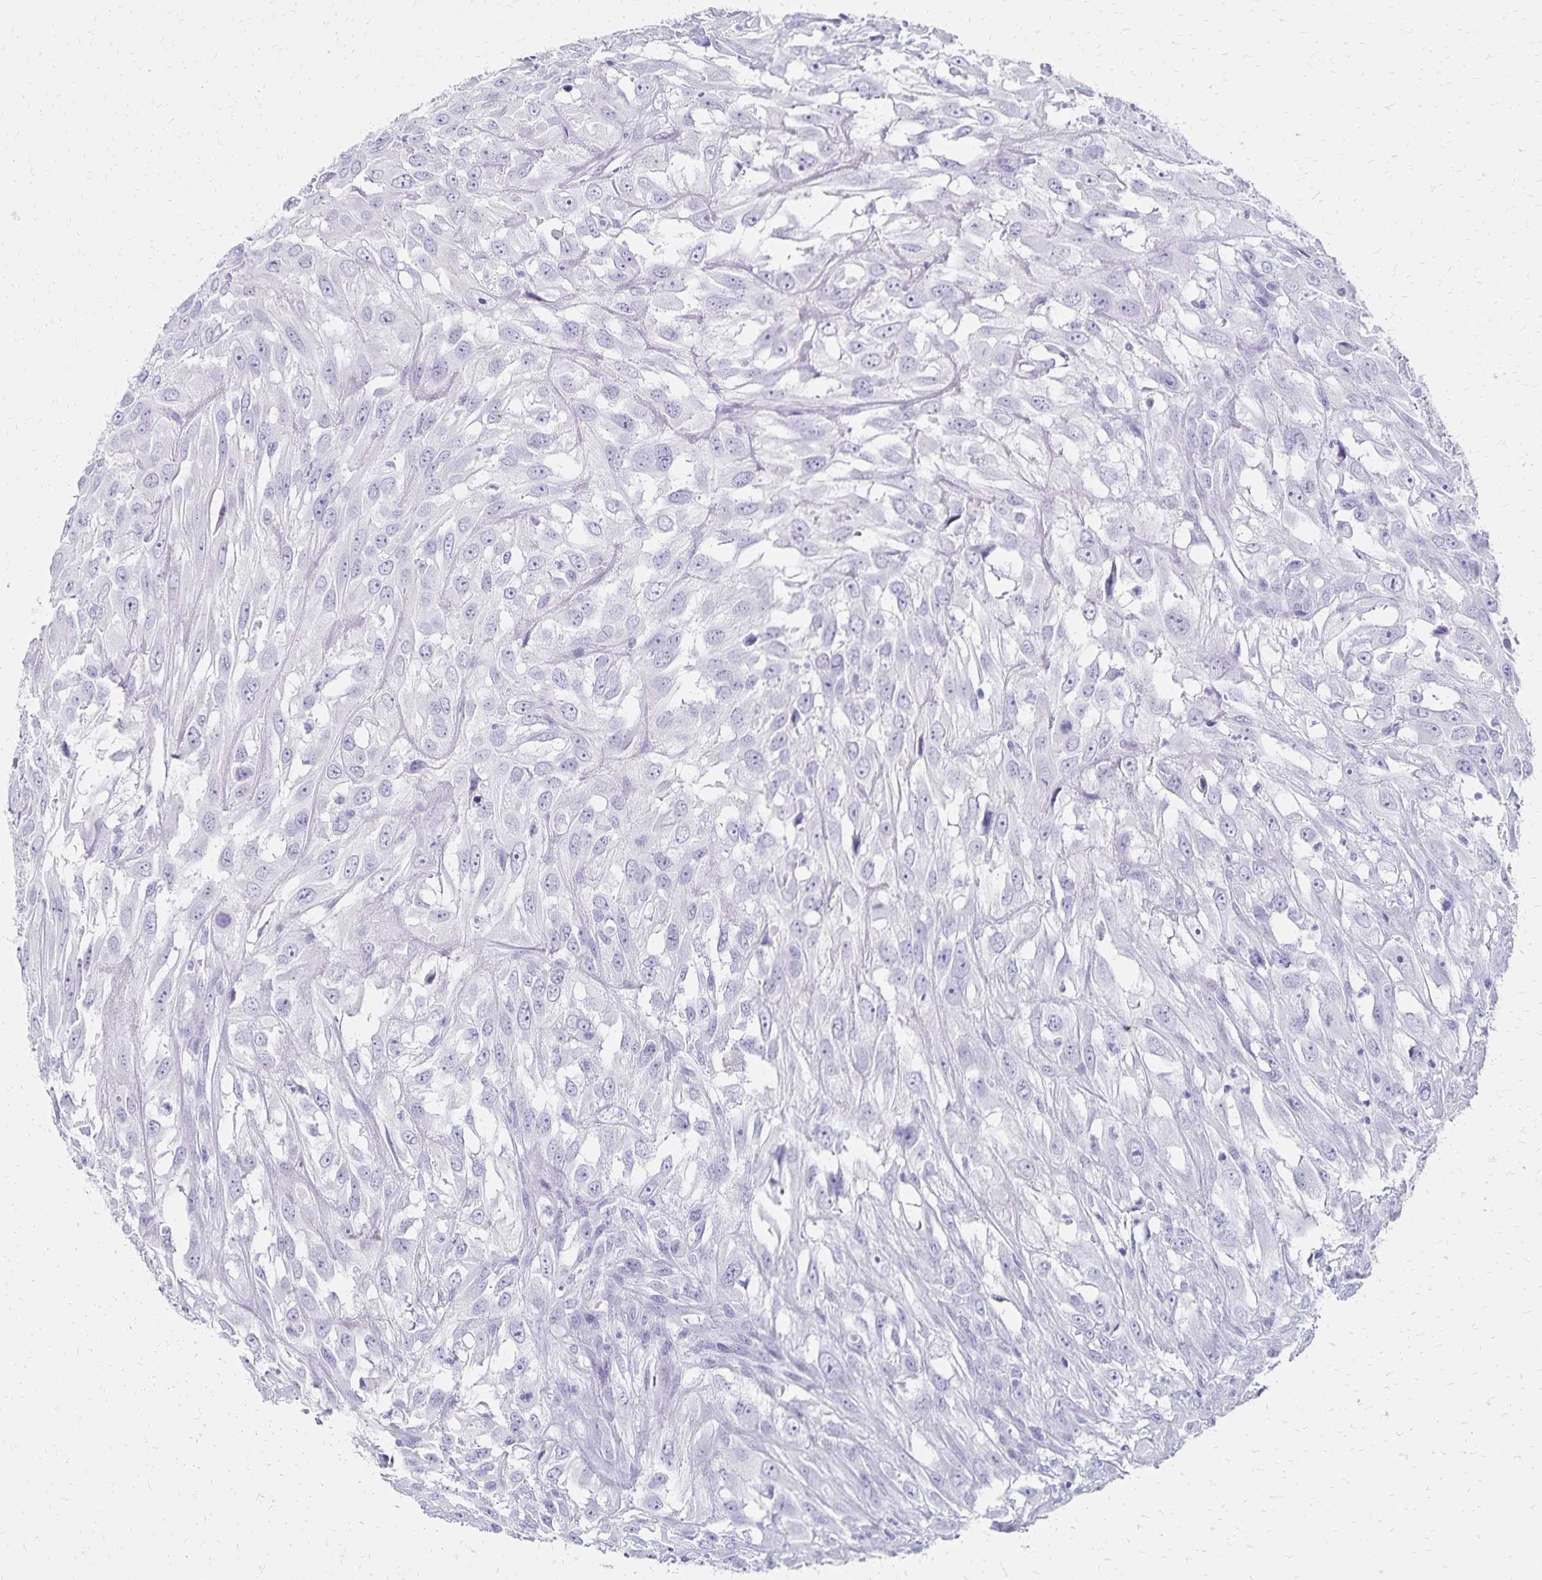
{"staining": {"intensity": "negative", "quantity": "none", "location": "none"}, "tissue": "urothelial cancer", "cell_type": "Tumor cells", "image_type": "cancer", "snomed": [{"axis": "morphology", "description": "Urothelial carcinoma, High grade"}, {"axis": "topography", "description": "Urinary bladder"}], "caption": "Tumor cells show no significant protein staining in urothelial cancer. (Immunohistochemistry (ihc), brightfield microscopy, high magnification).", "gene": "GIP", "patient": {"sex": "male", "age": 67}}